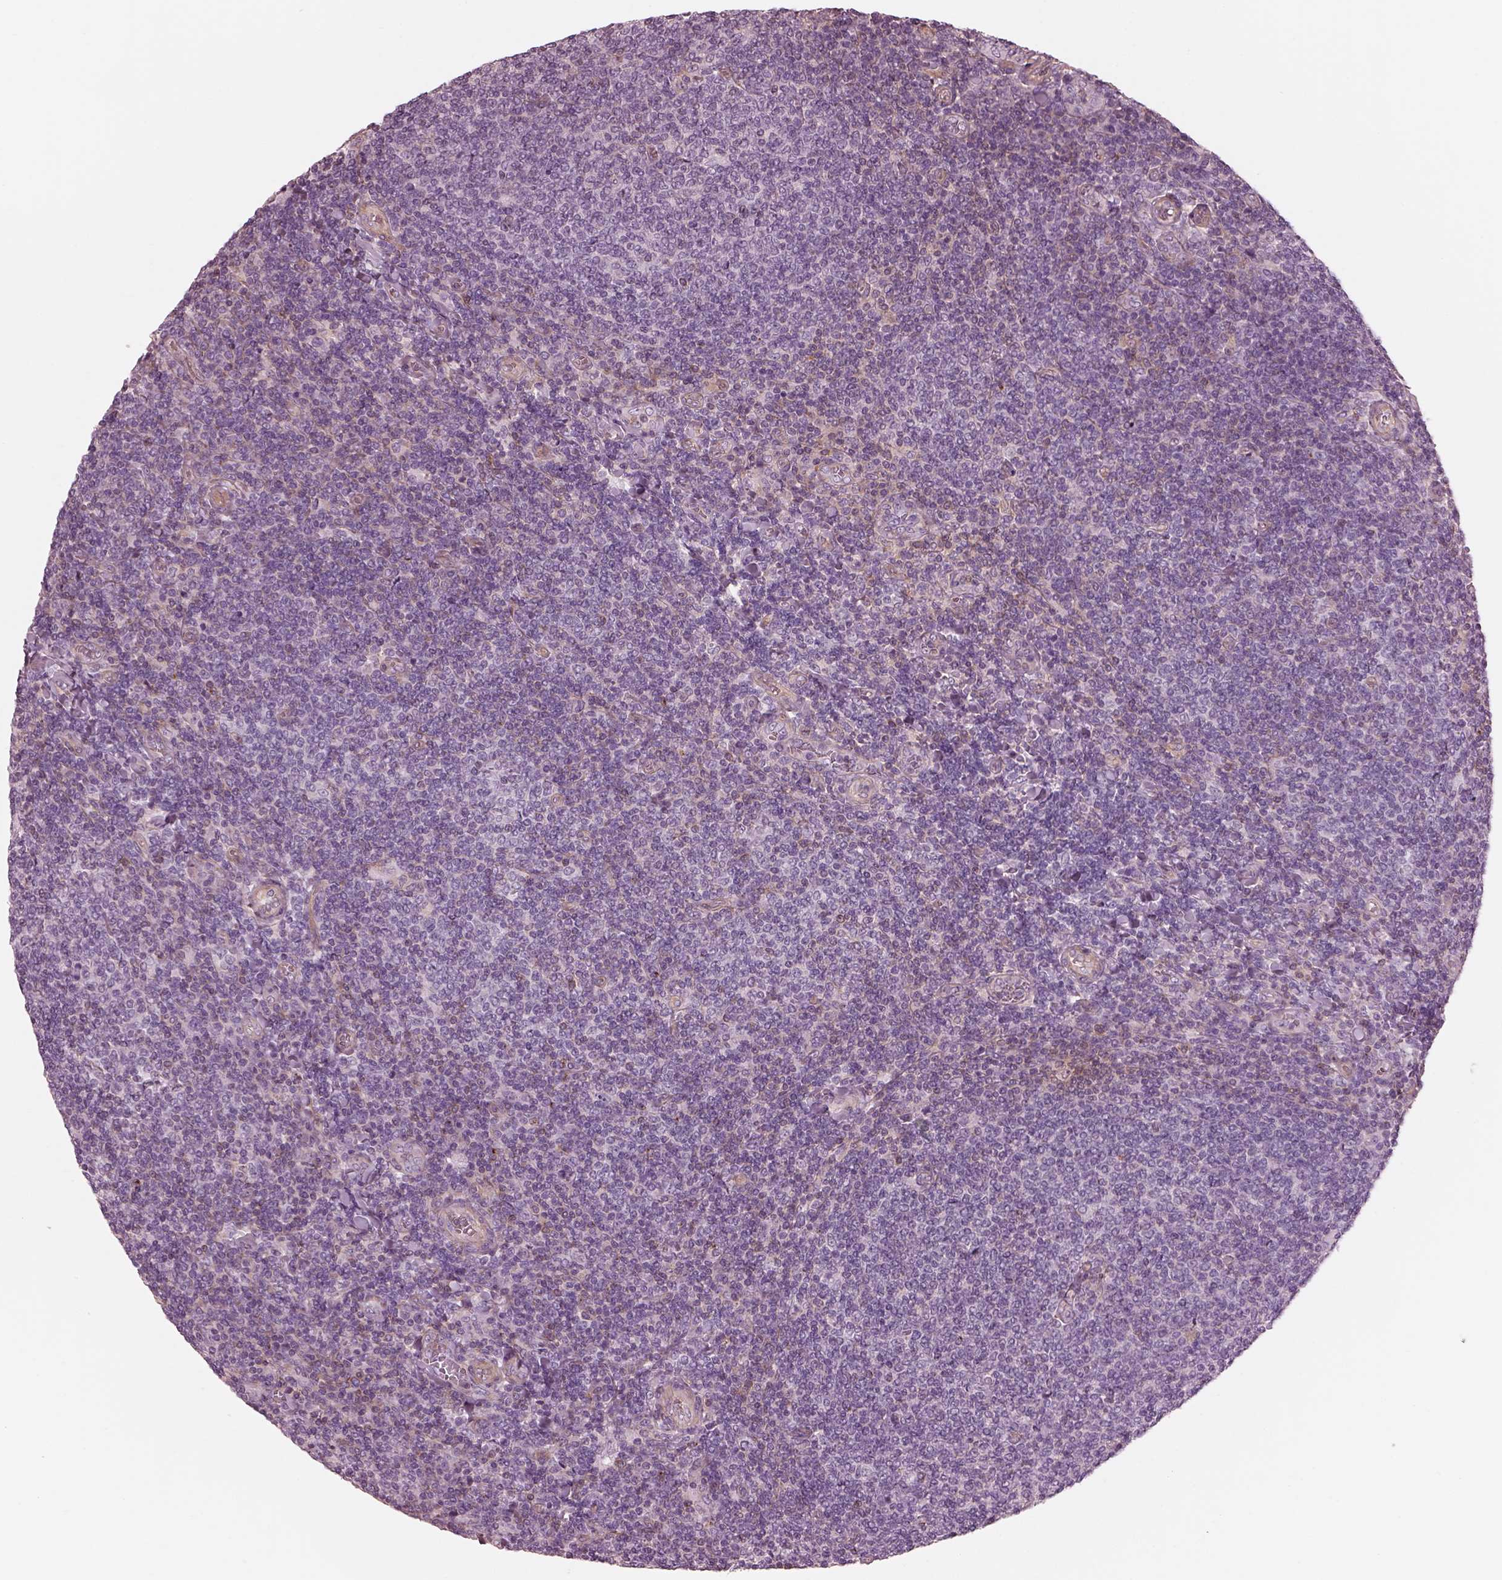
{"staining": {"intensity": "negative", "quantity": "none", "location": "none"}, "tissue": "lymphoma", "cell_type": "Tumor cells", "image_type": "cancer", "snomed": [{"axis": "morphology", "description": "Malignant lymphoma, non-Hodgkin's type, Low grade"}, {"axis": "topography", "description": "Lymph node"}], "caption": "The immunohistochemistry micrograph has no significant staining in tumor cells of malignant lymphoma, non-Hodgkin's type (low-grade) tissue. Nuclei are stained in blue.", "gene": "ELAPOR1", "patient": {"sex": "male", "age": 52}}